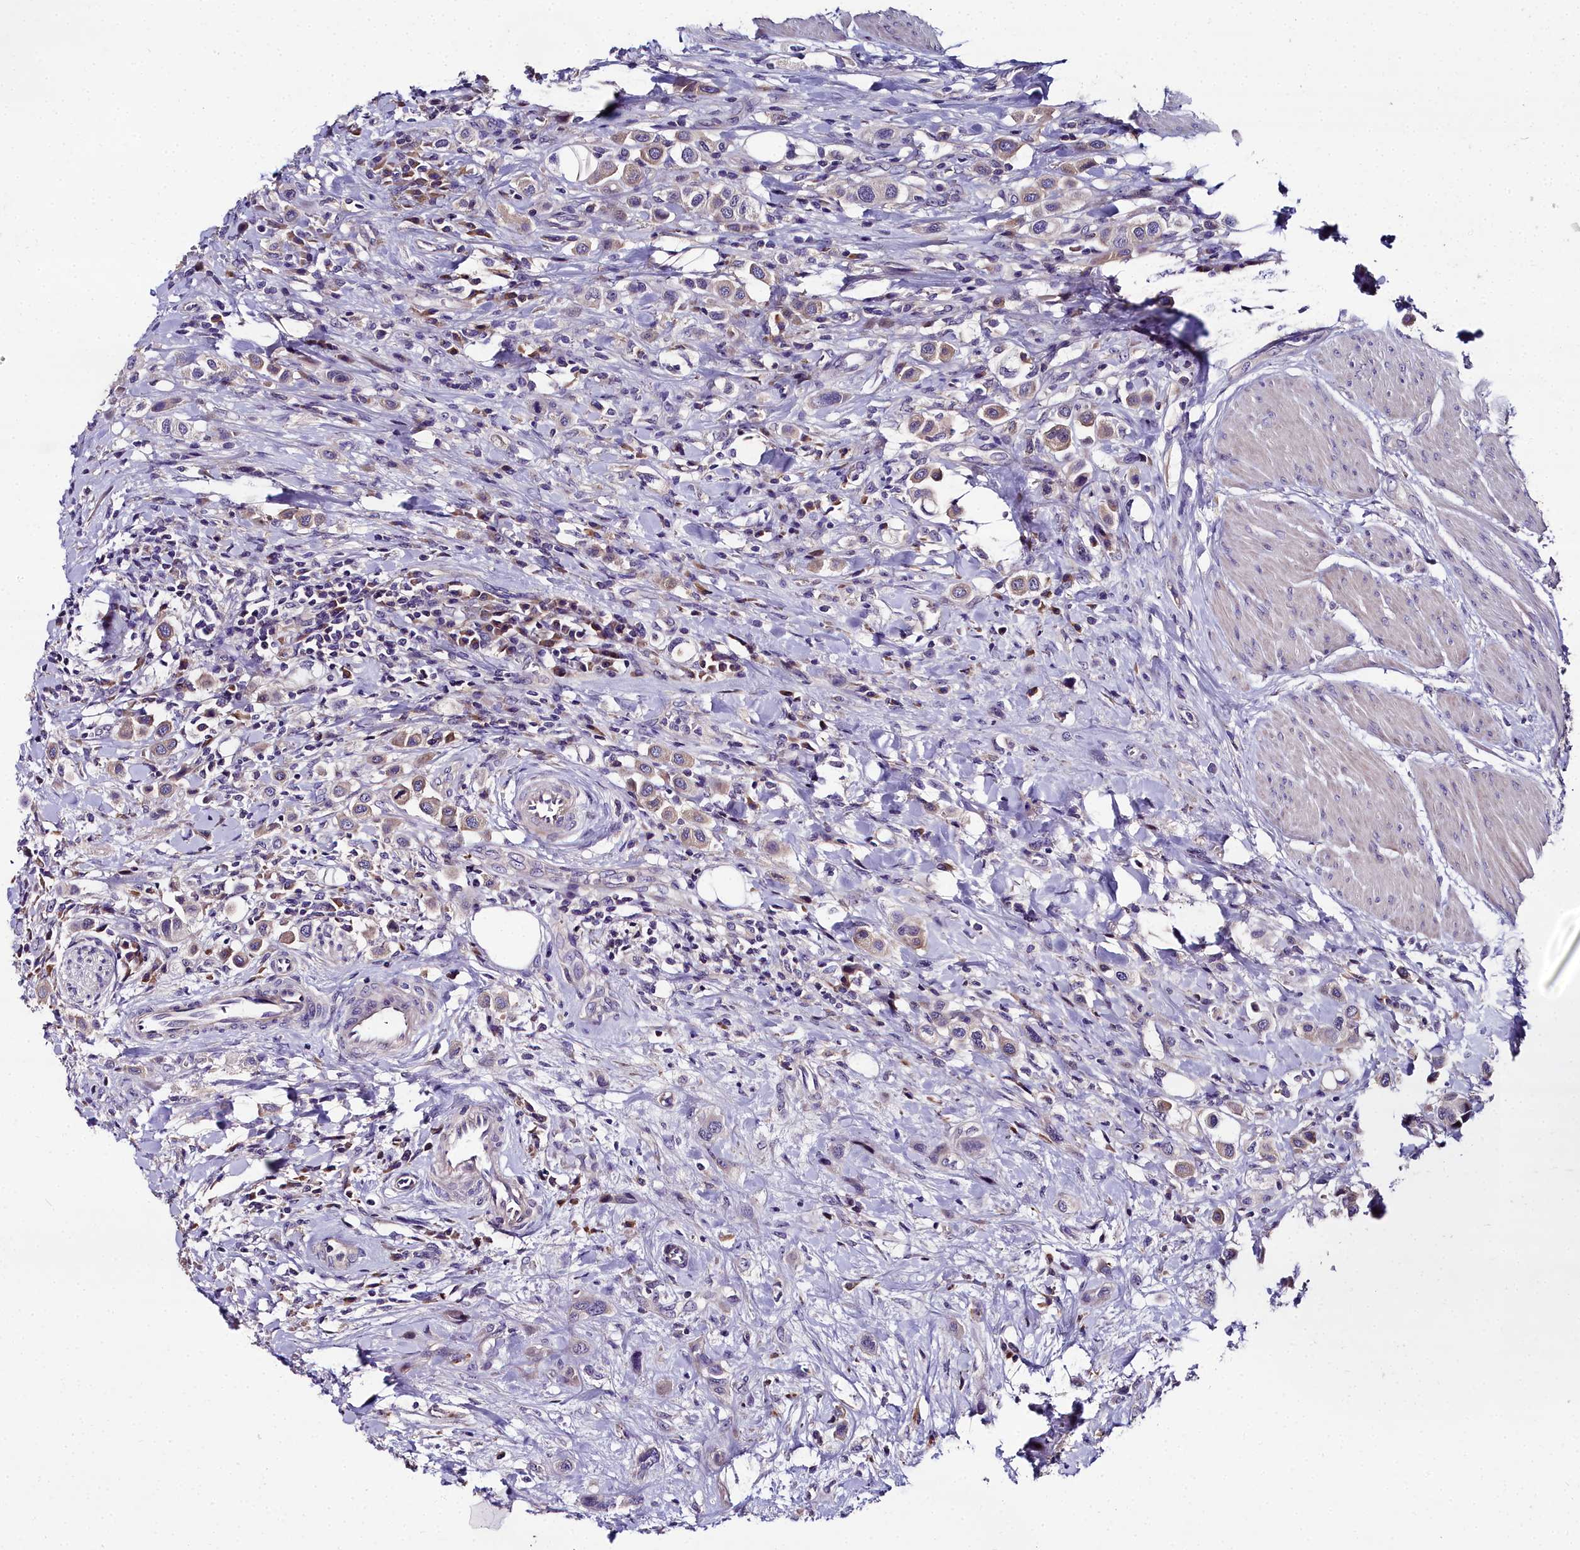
{"staining": {"intensity": "weak", "quantity": ">75%", "location": "cytoplasmic/membranous"}, "tissue": "urothelial cancer", "cell_type": "Tumor cells", "image_type": "cancer", "snomed": [{"axis": "morphology", "description": "Urothelial carcinoma, High grade"}, {"axis": "topography", "description": "Urinary bladder"}], "caption": "Immunohistochemistry (IHC) (DAB (3,3'-diaminobenzidine)) staining of human urothelial cancer shows weak cytoplasmic/membranous protein positivity in about >75% of tumor cells. (DAB (3,3'-diaminobenzidine) IHC with brightfield microscopy, high magnification).", "gene": "NT5M", "patient": {"sex": "male", "age": 50}}